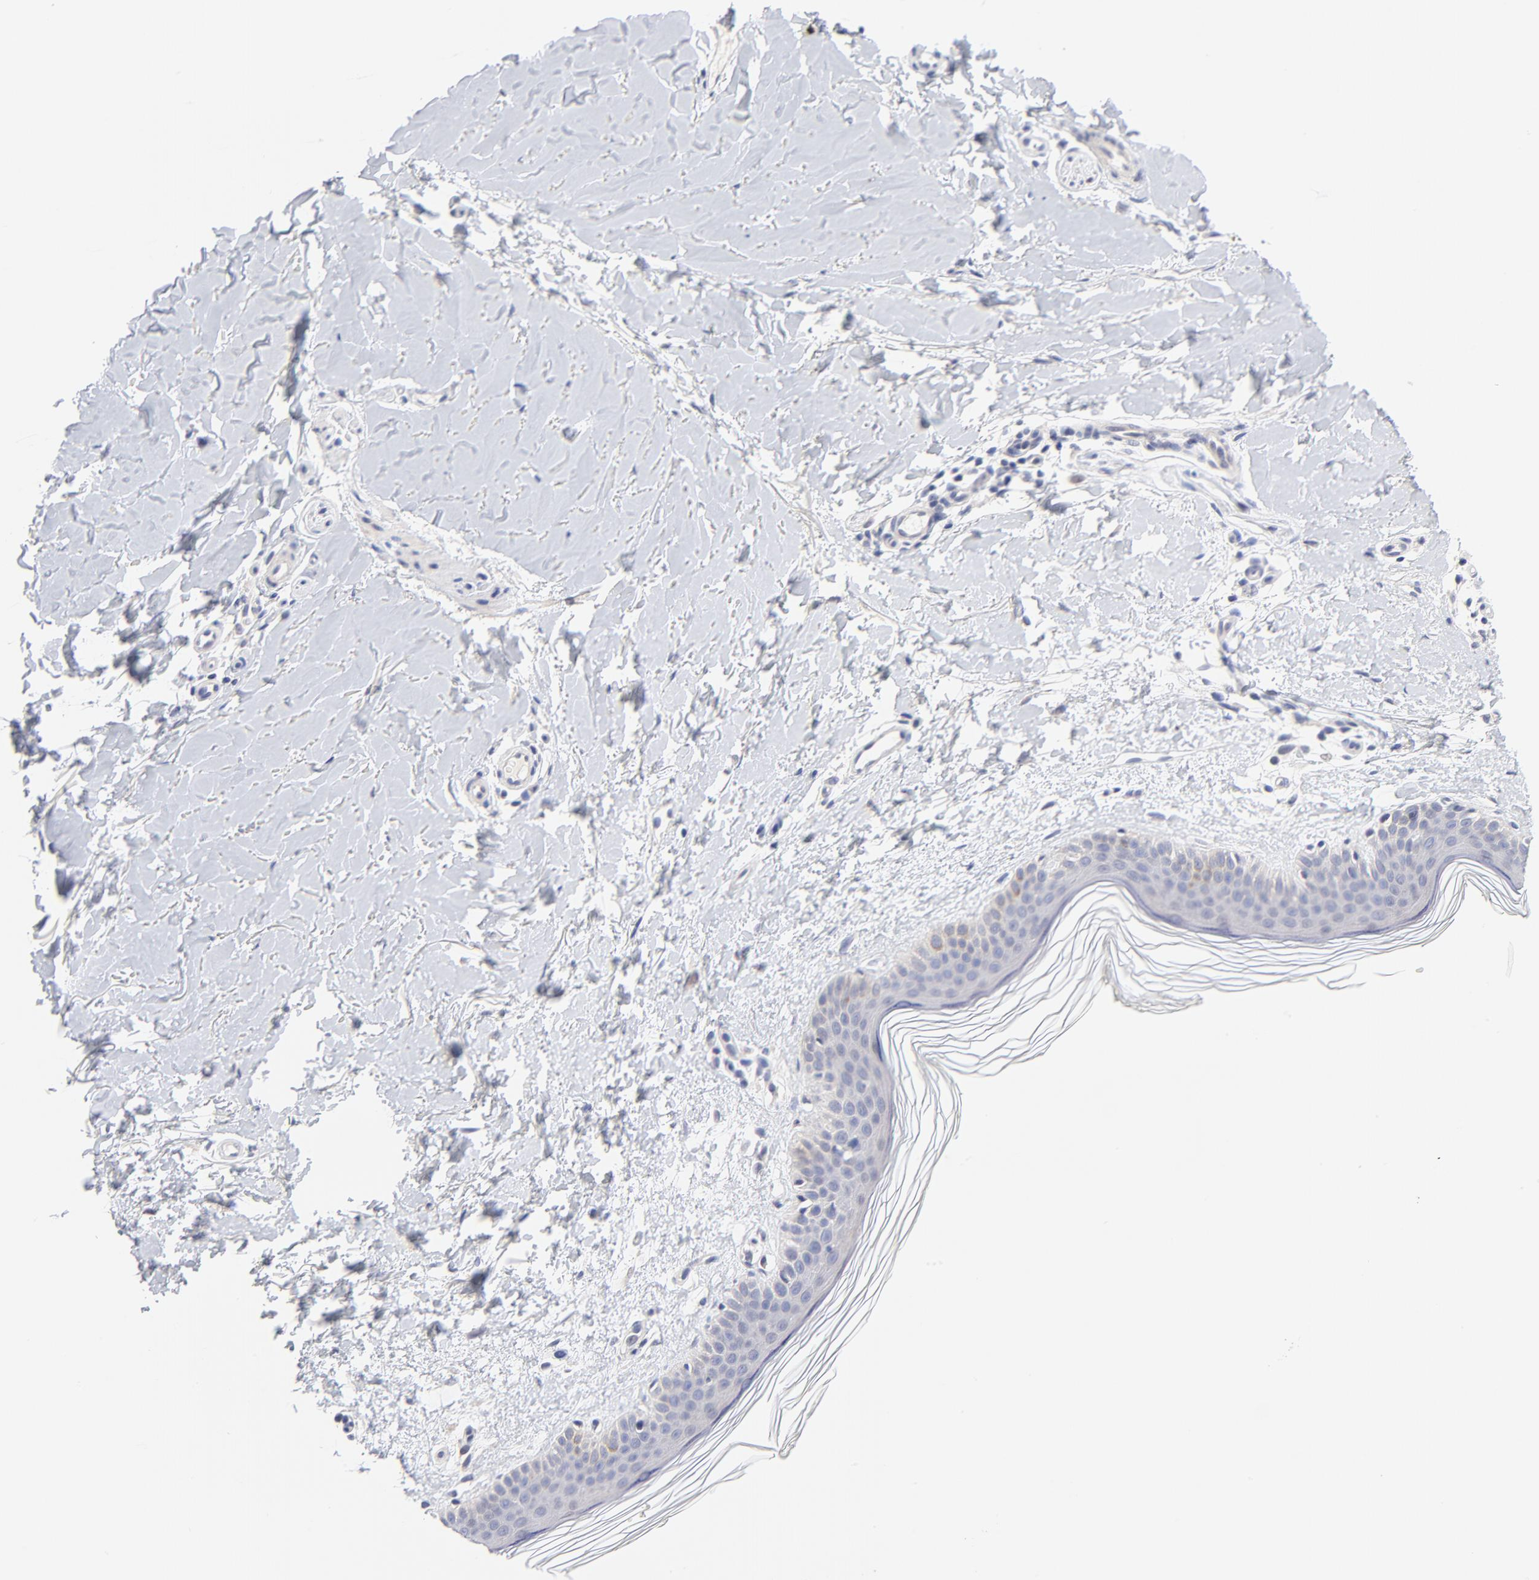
{"staining": {"intensity": "negative", "quantity": "none", "location": "none"}, "tissue": "skin", "cell_type": "Fibroblasts", "image_type": "normal", "snomed": [{"axis": "morphology", "description": "Normal tissue, NOS"}, {"axis": "topography", "description": "Skin"}], "caption": "High power microscopy photomicrograph of an immunohistochemistry (IHC) micrograph of unremarkable skin, revealing no significant positivity in fibroblasts. (Brightfield microscopy of DAB immunohistochemistry at high magnification).", "gene": "AFF2", "patient": {"sex": "female", "age": 56}}